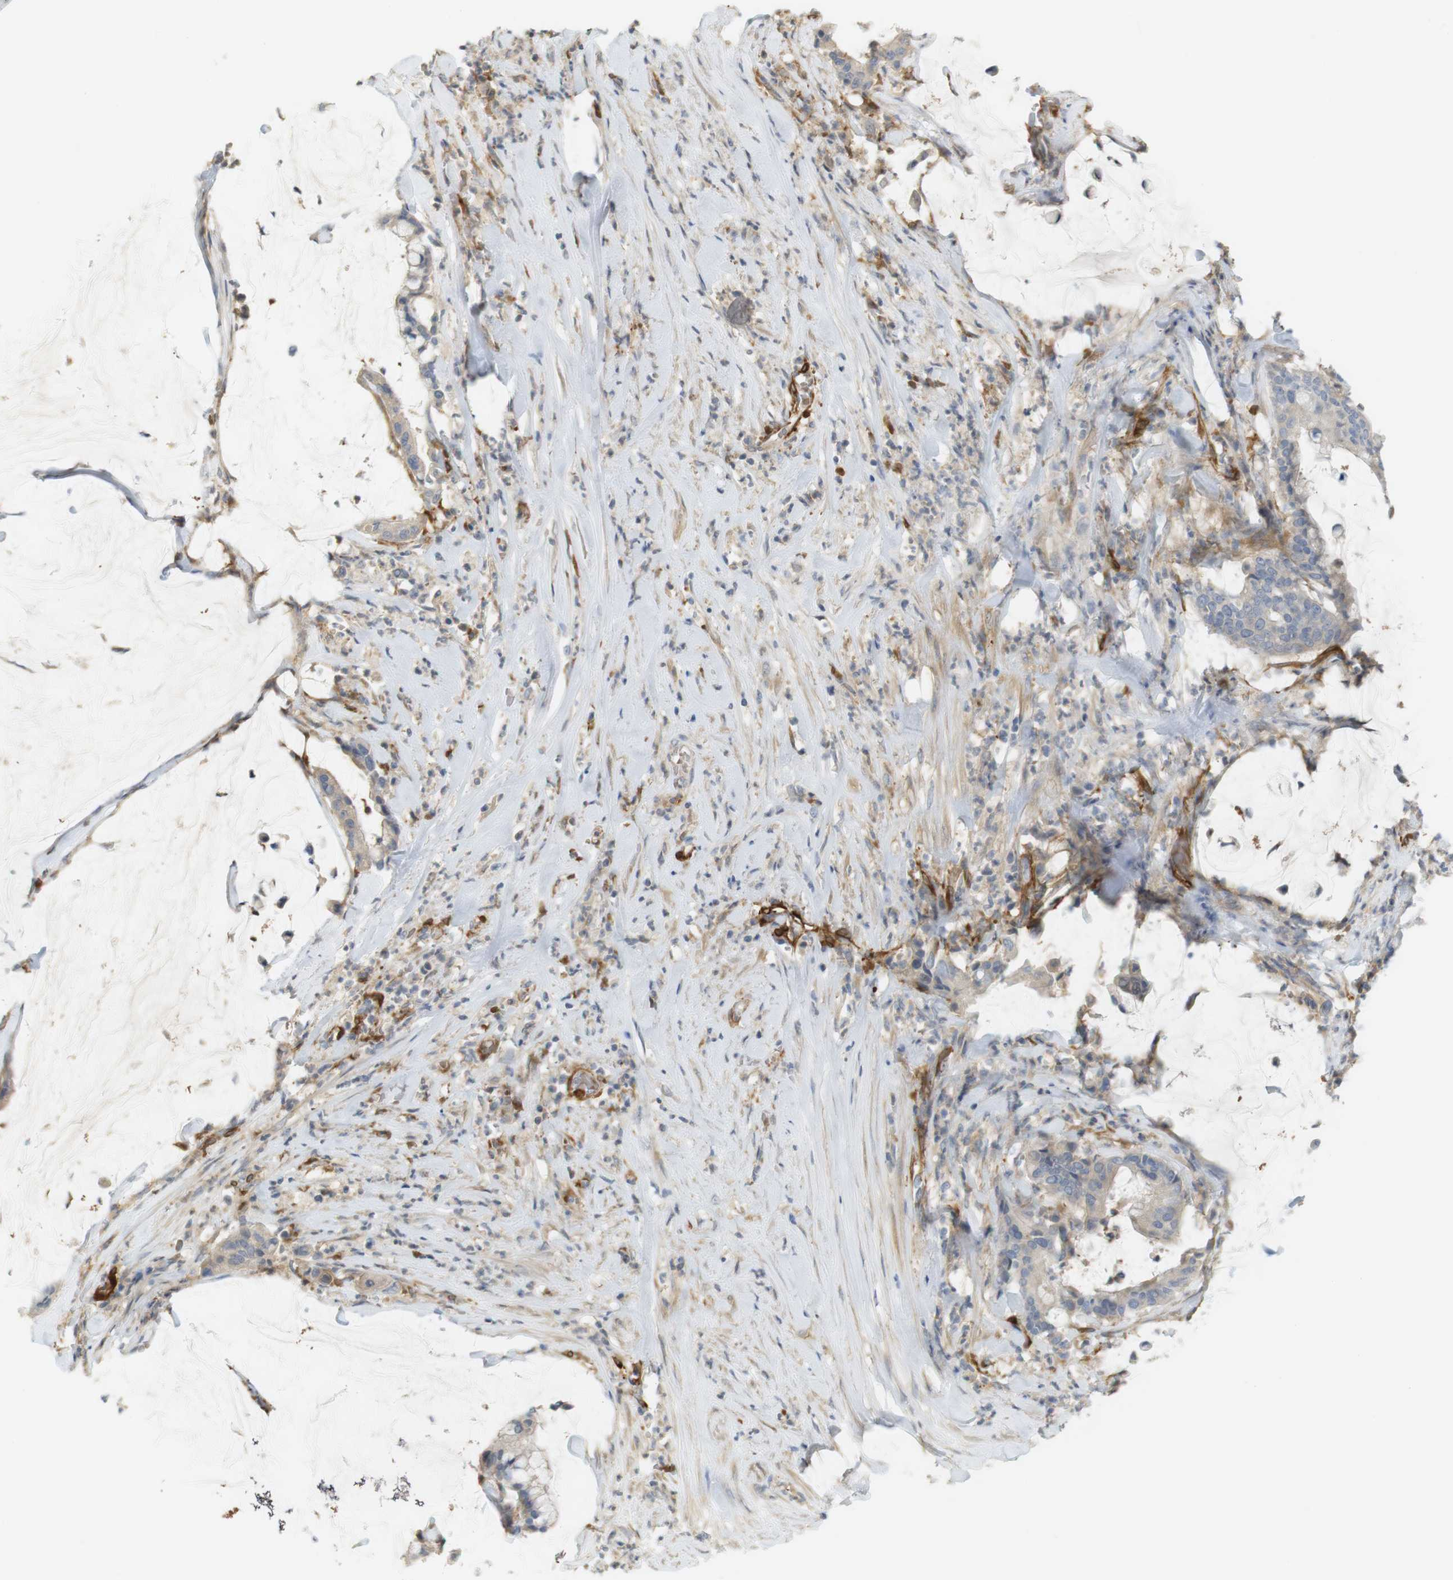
{"staining": {"intensity": "weak", "quantity": "<25%", "location": "cytoplasmic/membranous"}, "tissue": "pancreatic cancer", "cell_type": "Tumor cells", "image_type": "cancer", "snomed": [{"axis": "morphology", "description": "Adenocarcinoma, NOS"}, {"axis": "topography", "description": "Pancreas"}], "caption": "The IHC micrograph has no significant expression in tumor cells of adenocarcinoma (pancreatic) tissue.", "gene": "PDE3A", "patient": {"sex": "male", "age": 41}}